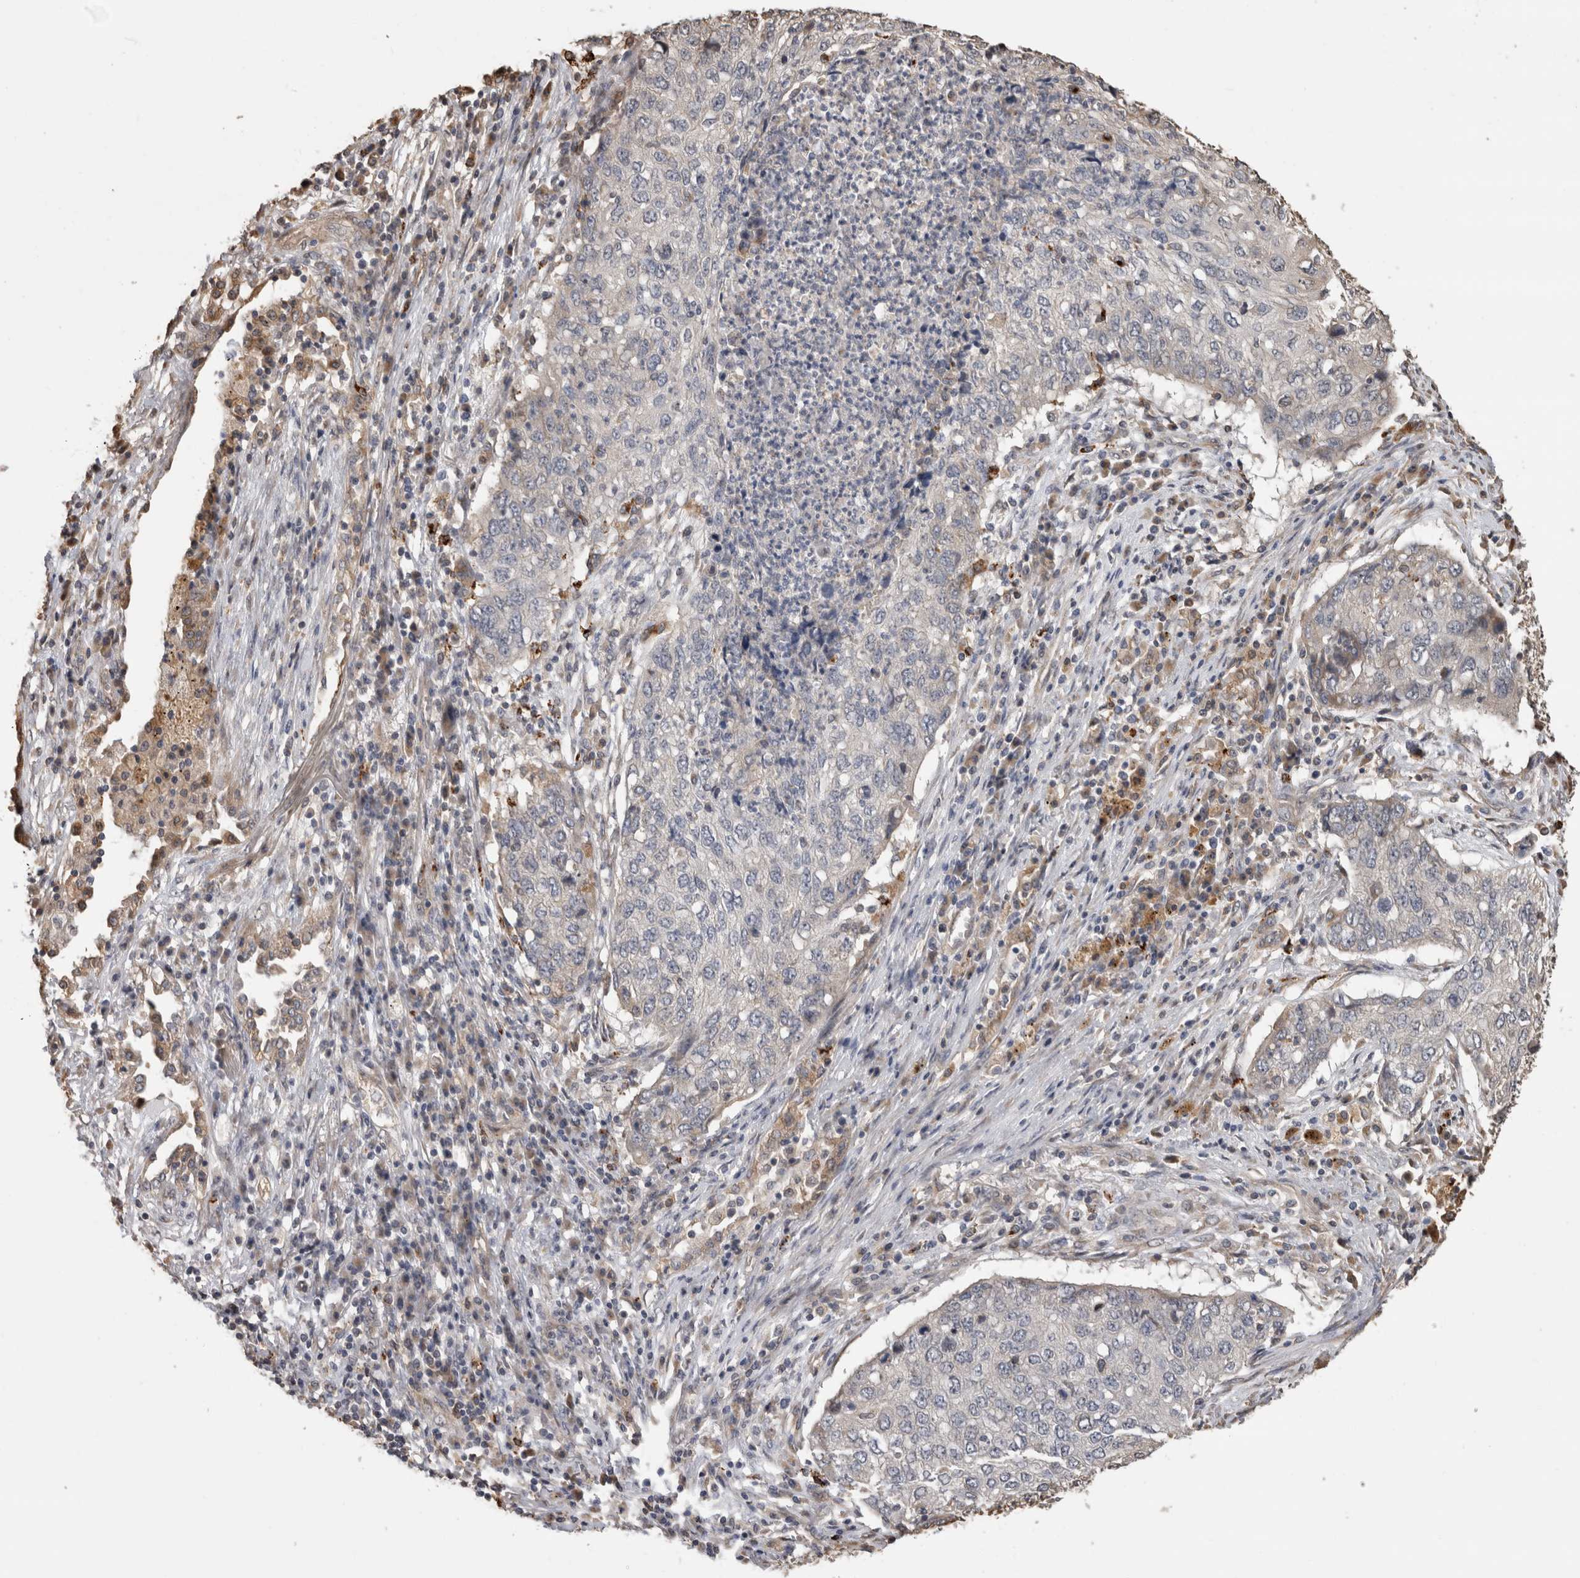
{"staining": {"intensity": "negative", "quantity": "none", "location": "none"}, "tissue": "lung cancer", "cell_type": "Tumor cells", "image_type": "cancer", "snomed": [{"axis": "morphology", "description": "Squamous cell carcinoma, NOS"}, {"axis": "topography", "description": "Lung"}], "caption": "This is an immunohistochemistry micrograph of human lung cancer. There is no expression in tumor cells.", "gene": "CLIP1", "patient": {"sex": "female", "age": 63}}